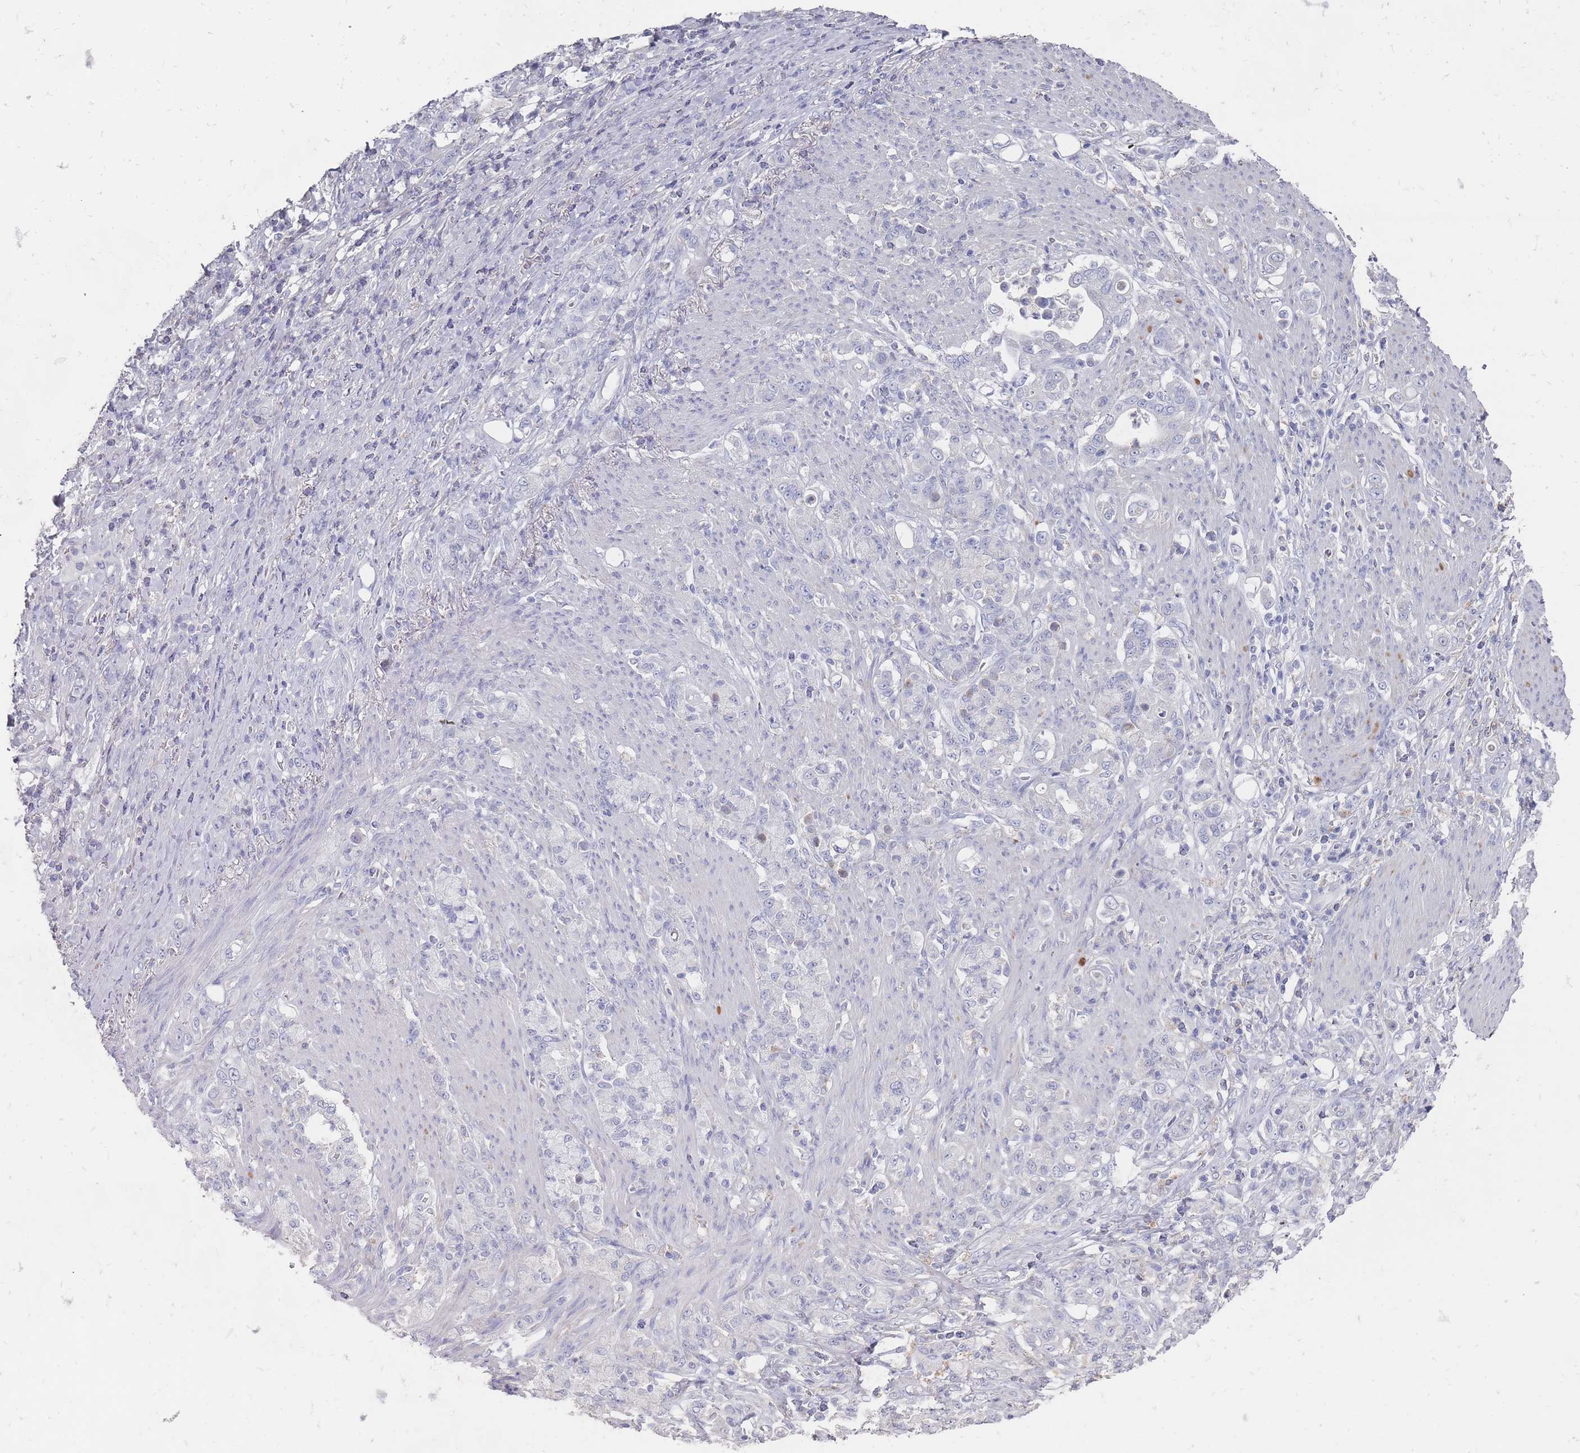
{"staining": {"intensity": "negative", "quantity": "none", "location": "none"}, "tissue": "stomach cancer", "cell_type": "Tumor cells", "image_type": "cancer", "snomed": [{"axis": "morphology", "description": "Normal tissue, NOS"}, {"axis": "morphology", "description": "Adenocarcinoma, NOS"}, {"axis": "topography", "description": "Stomach"}], "caption": "Immunohistochemical staining of human stomach cancer (adenocarcinoma) exhibits no significant expression in tumor cells. The staining is performed using DAB (3,3'-diaminobenzidine) brown chromogen with nuclei counter-stained in using hematoxylin.", "gene": "OTULINL", "patient": {"sex": "female", "age": 79}}